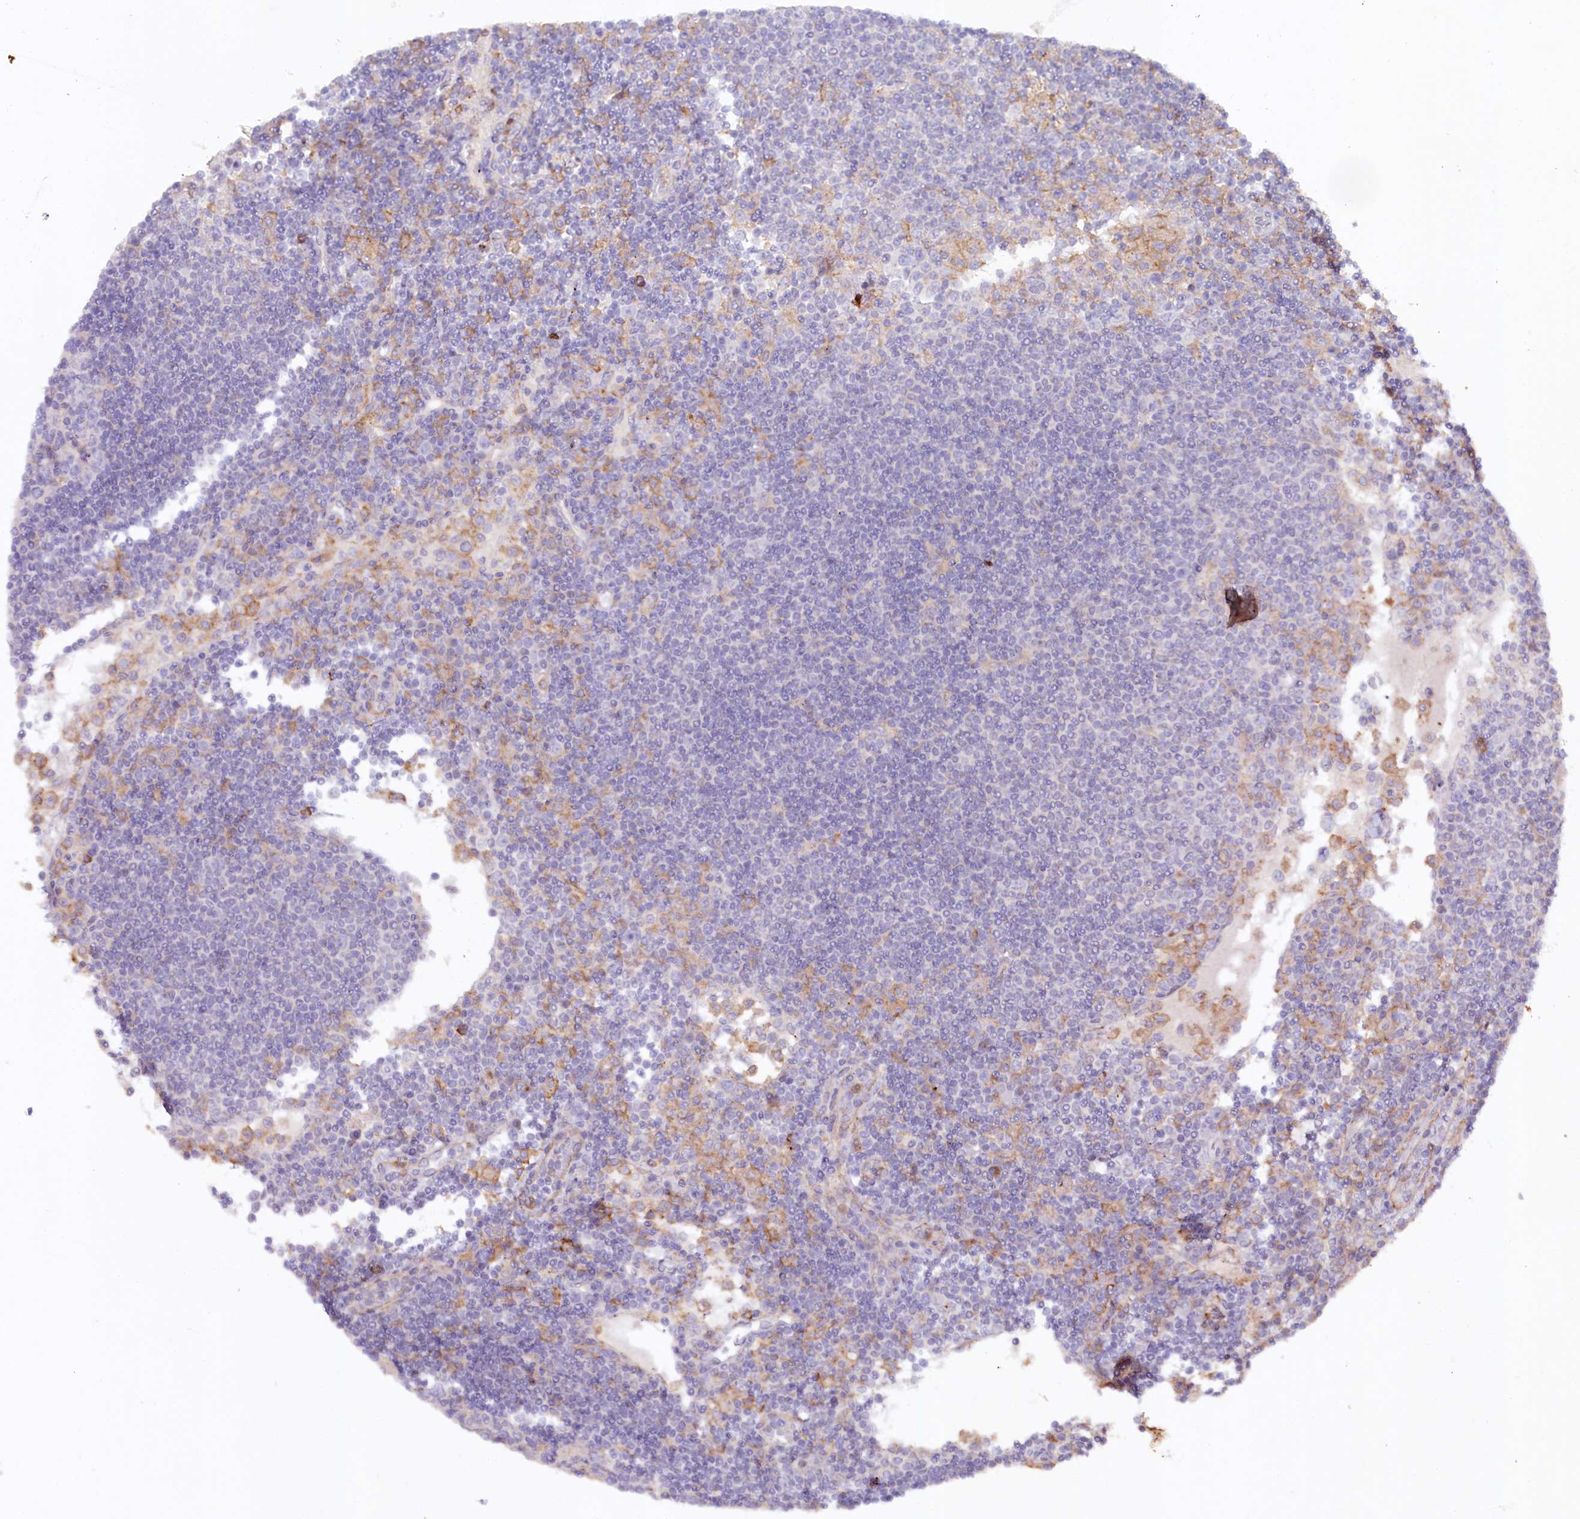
{"staining": {"intensity": "negative", "quantity": "none", "location": "none"}, "tissue": "lymph node", "cell_type": "Germinal center cells", "image_type": "normal", "snomed": [{"axis": "morphology", "description": "Normal tissue, NOS"}, {"axis": "topography", "description": "Lymph node"}], "caption": "Immunohistochemical staining of benign lymph node displays no significant positivity in germinal center cells.", "gene": "ALDH3B1", "patient": {"sex": "female", "age": 53}}